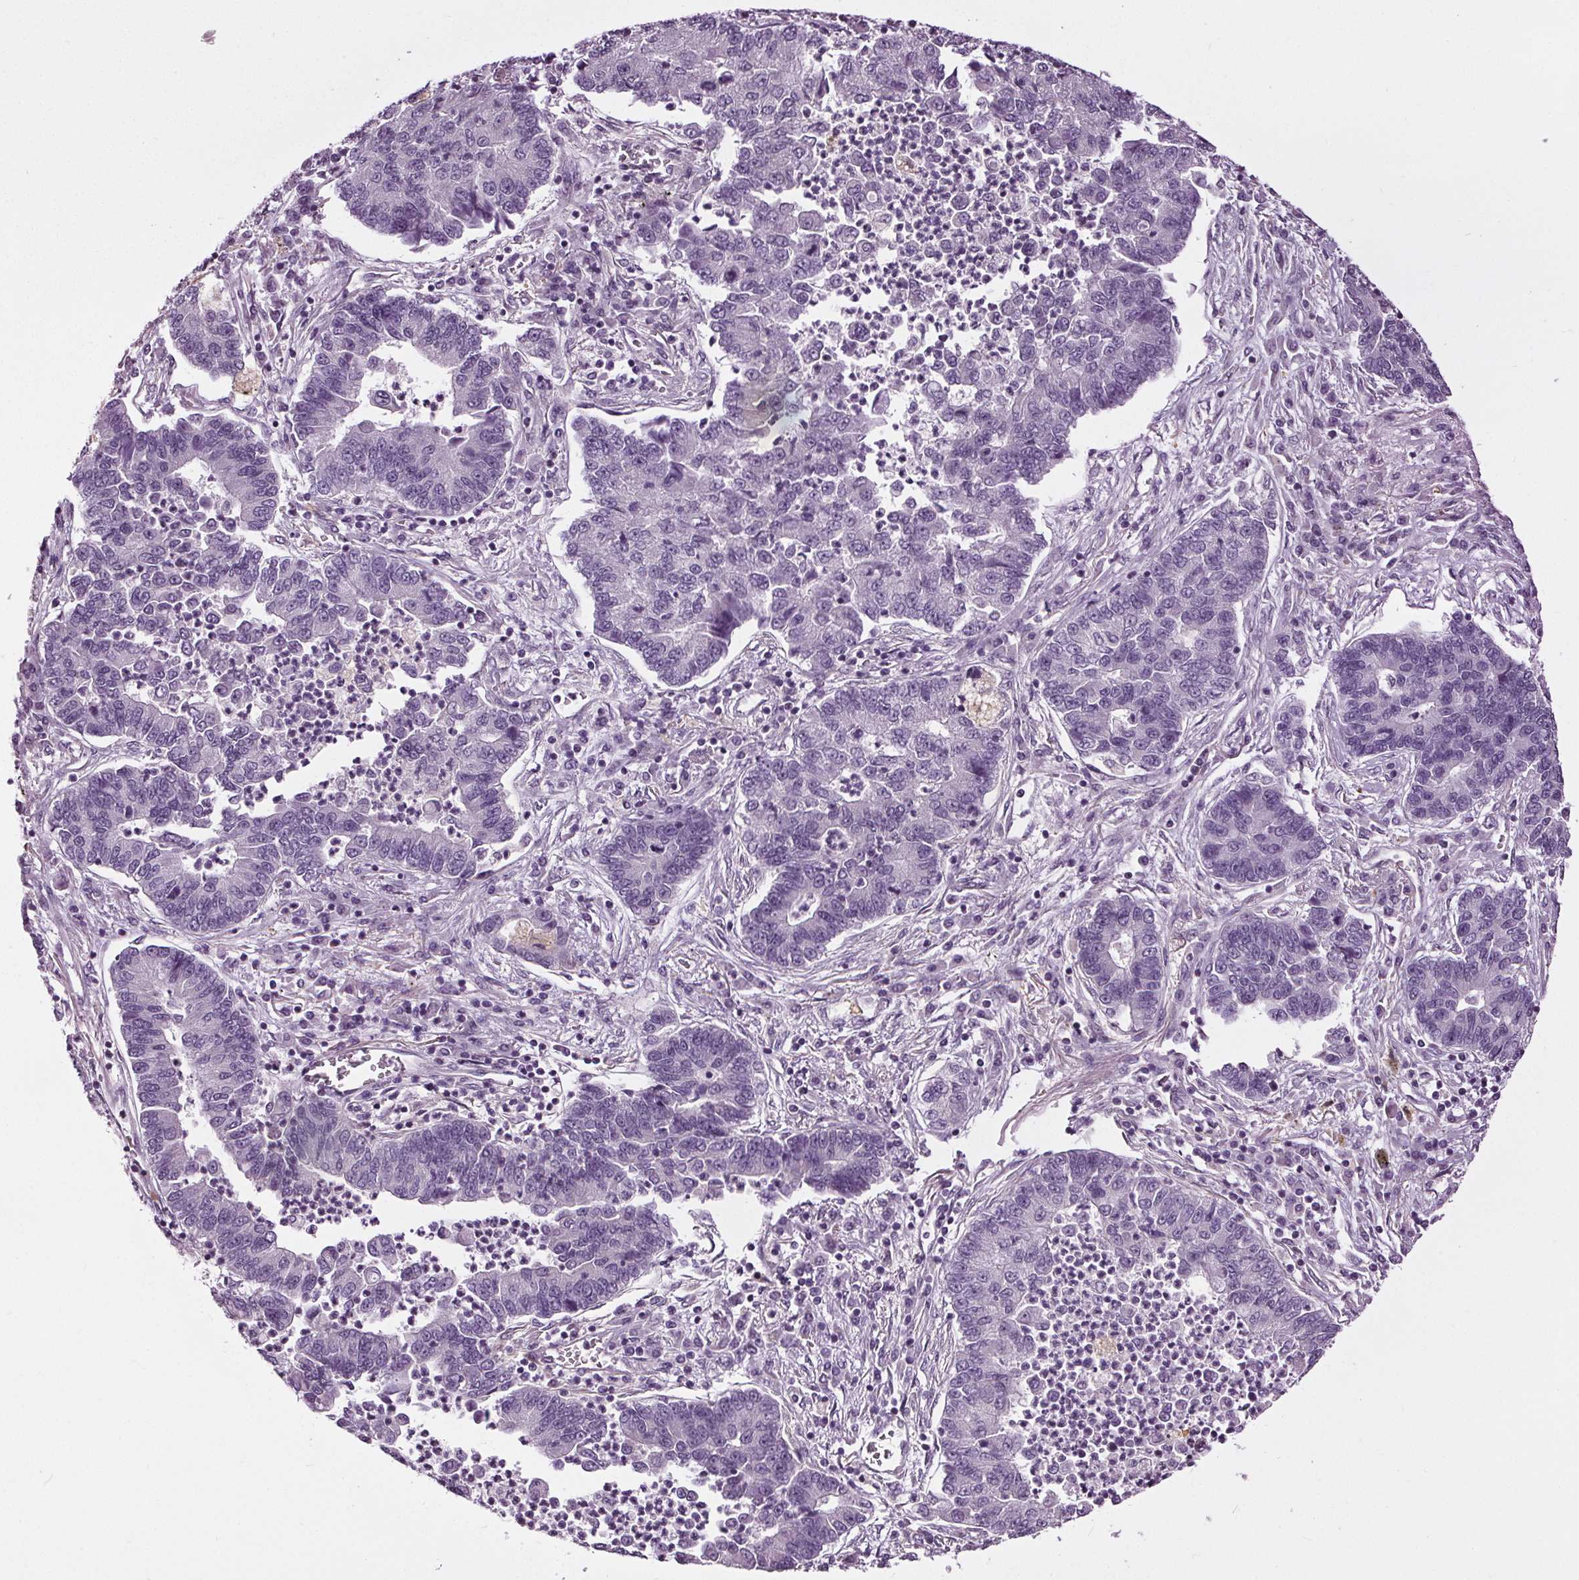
{"staining": {"intensity": "negative", "quantity": "none", "location": "none"}, "tissue": "lung cancer", "cell_type": "Tumor cells", "image_type": "cancer", "snomed": [{"axis": "morphology", "description": "Adenocarcinoma, NOS"}, {"axis": "topography", "description": "Lung"}], "caption": "DAB immunohistochemical staining of lung adenocarcinoma exhibits no significant expression in tumor cells.", "gene": "RASA1", "patient": {"sex": "female", "age": 57}}